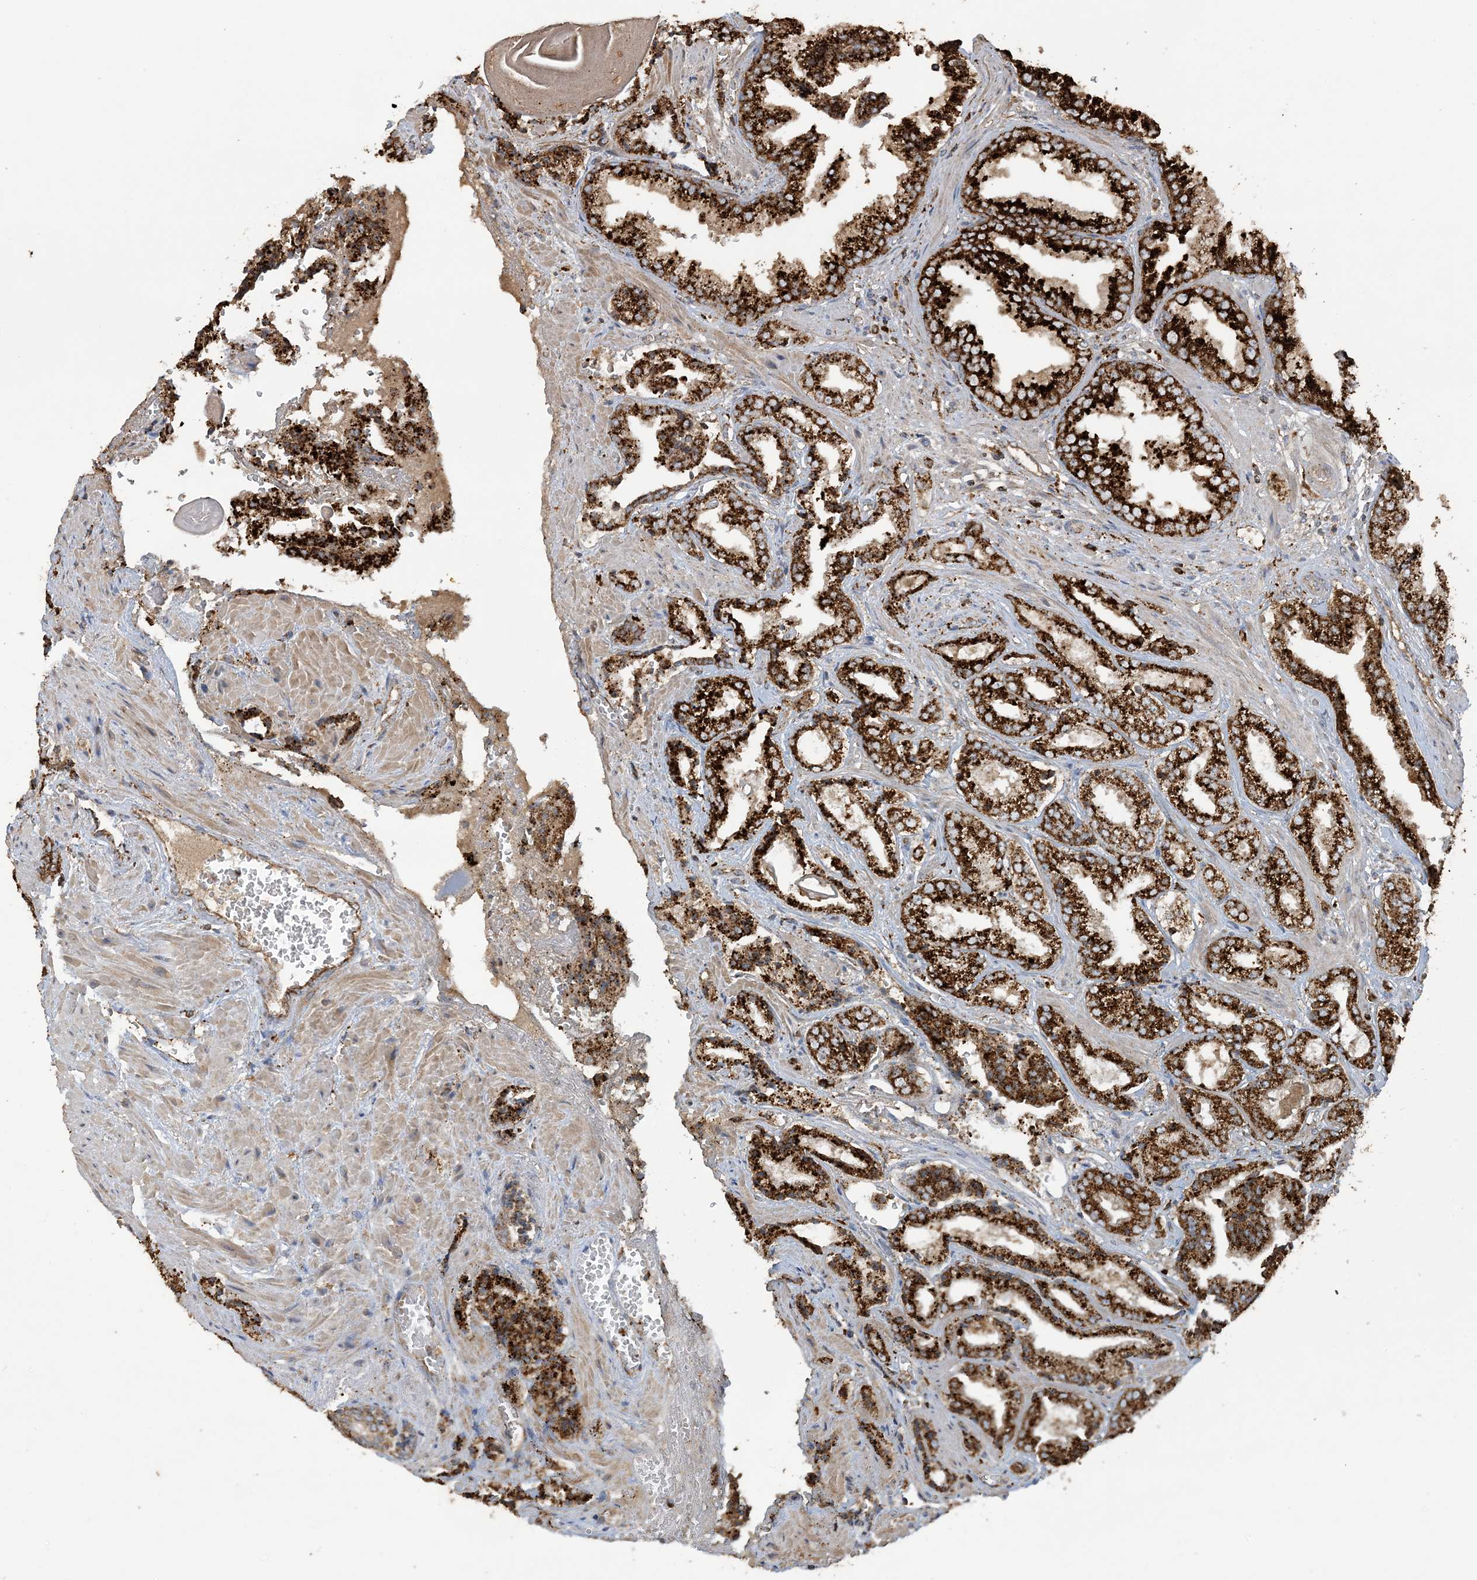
{"staining": {"intensity": "strong", "quantity": ">75%", "location": "cytoplasmic/membranous"}, "tissue": "prostate cancer", "cell_type": "Tumor cells", "image_type": "cancer", "snomed": [{"axis": "morphology", "description": "Adenocarcinoma, High grade"}, {"axis": "topography", "description": "Prostate"}], "caption": "Immunohistochemical staining of prostate high-grade adenocarcinoma reveals strong cytoplasmic/membranous protein expression in approximately >75% of tumor cells.", "gene": "AGA", "patient": {"sex": "male", "age": 71}}